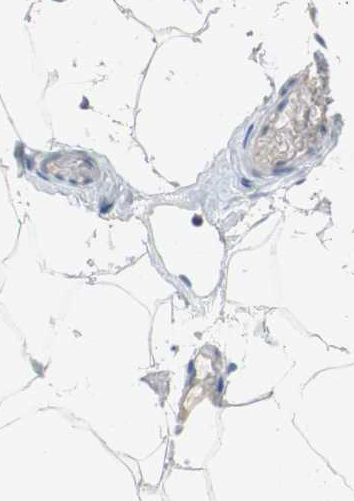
{"staining": {"intensity": "negative", "quantity": "none", "location": "none"}, "tissue": "adipose tissue", "cell_type": "Adipocytes", "image_type": "normal", "snomed": [{"axis": "morphology", "description": "Normal tissue, NOS"}, {"axis": "topography", "description": "Breast"}, {"axis": "topography", "description": "Adipose tissue"}], "caption": "Immunohistochemistry photomicrograph of unremarkable adipose tissue stained for a protein (brown), which shows no positivity in adipocytes. The staining was performed using DAB to visualize the protein expression in brown, while the nuclei were stained in blue with hematoxylin (Magnification: 20x).", "gene": "RELB", "patient": {"sex": "female", "age": 25}}